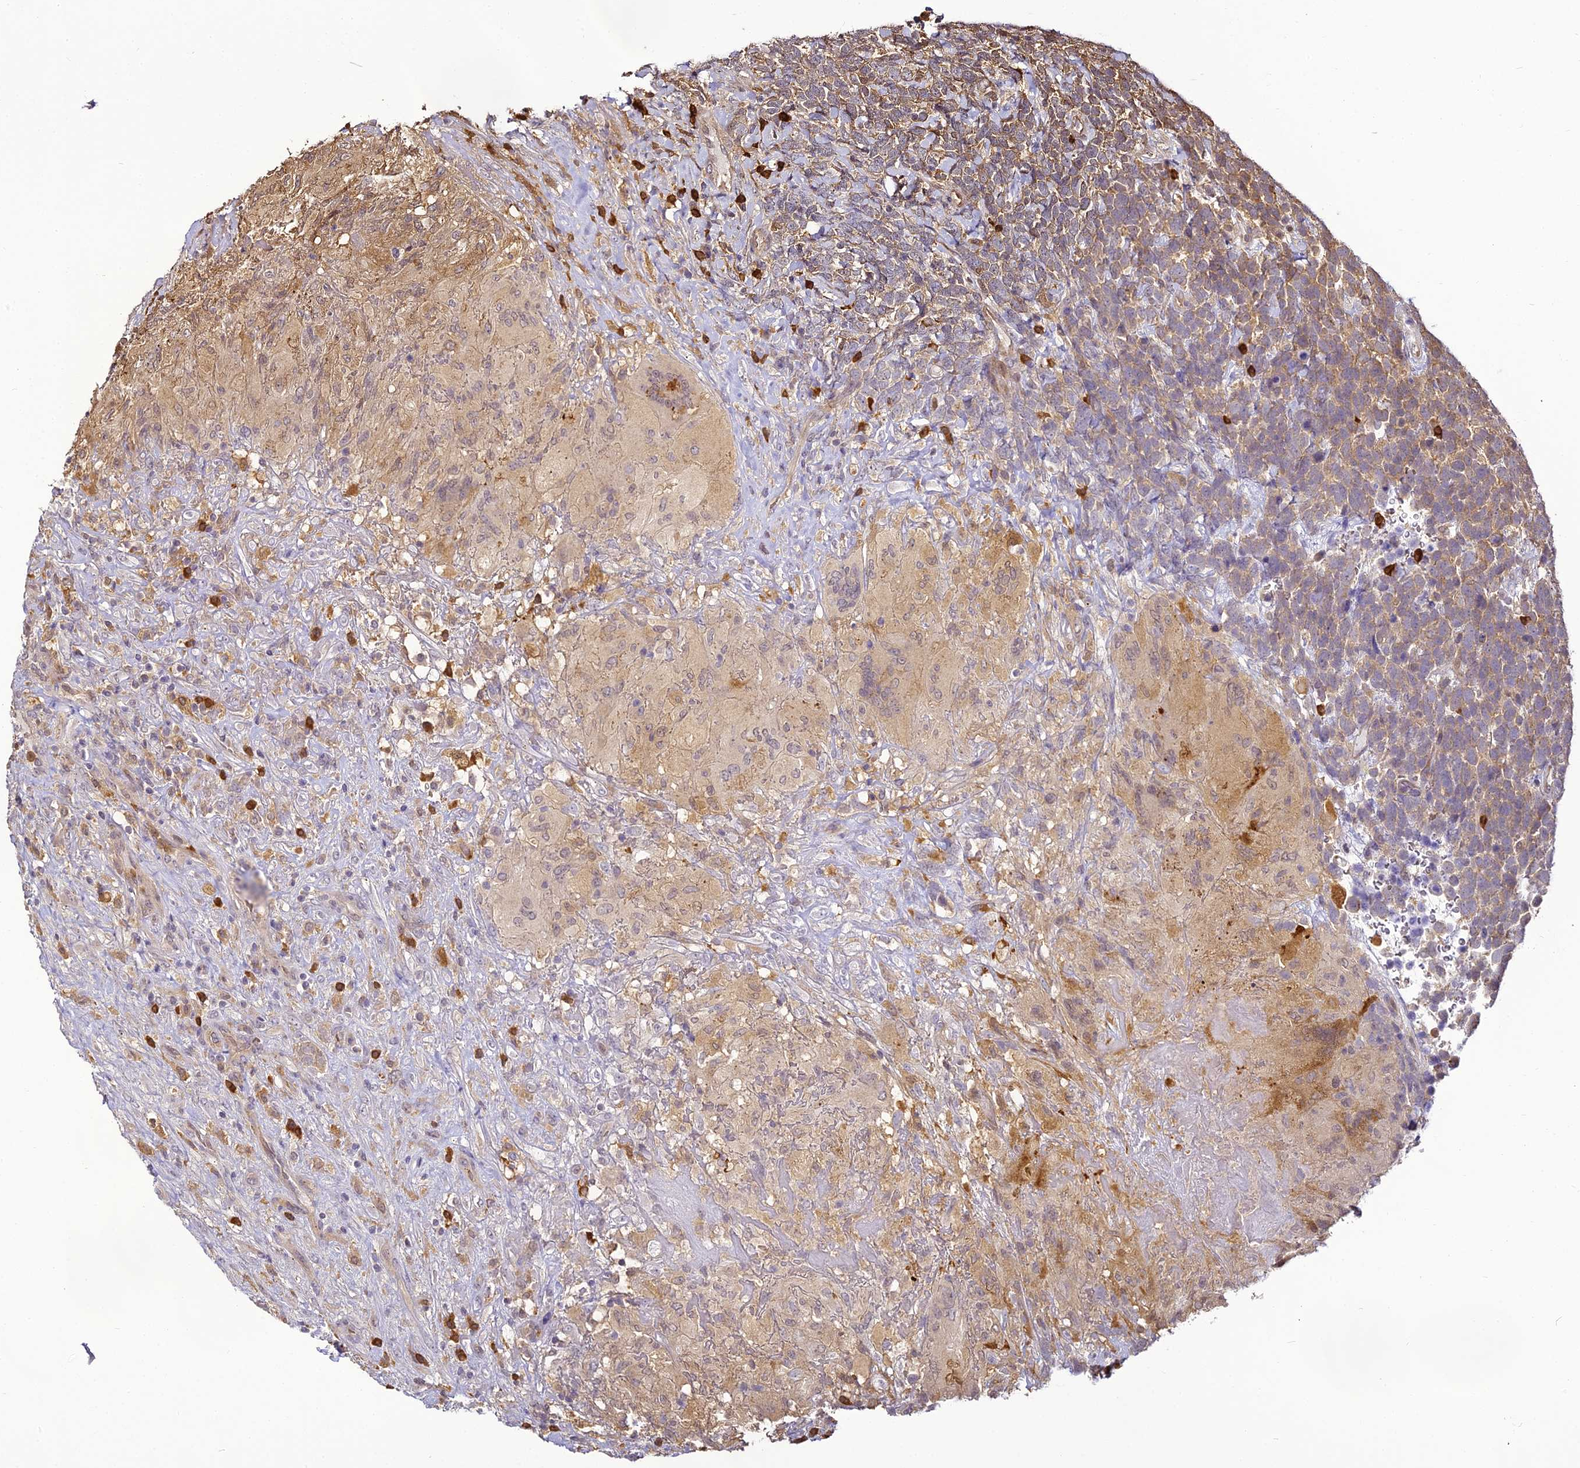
{"staining": {"intensity": "moderate", "quantity": "<25%", "location": "cytoplasmic/membranous"}, "tissue": "urothelial cancer", "cell_type": "Tumor cells", "image_type": "cancer", "snomed": [{"axis": "morphology", "description": "Urothelial carcinoma, High grade"}, {"axis": "topography", "description": "Urinary bladder"}], "caption": "An image of human urothelial cancer stained for a protein displays moderate cytoplasmic/membranous brown staining in tumor cells.", "gene": "BCDIN3D", "patient": {"sex": "female", "age": 82}}